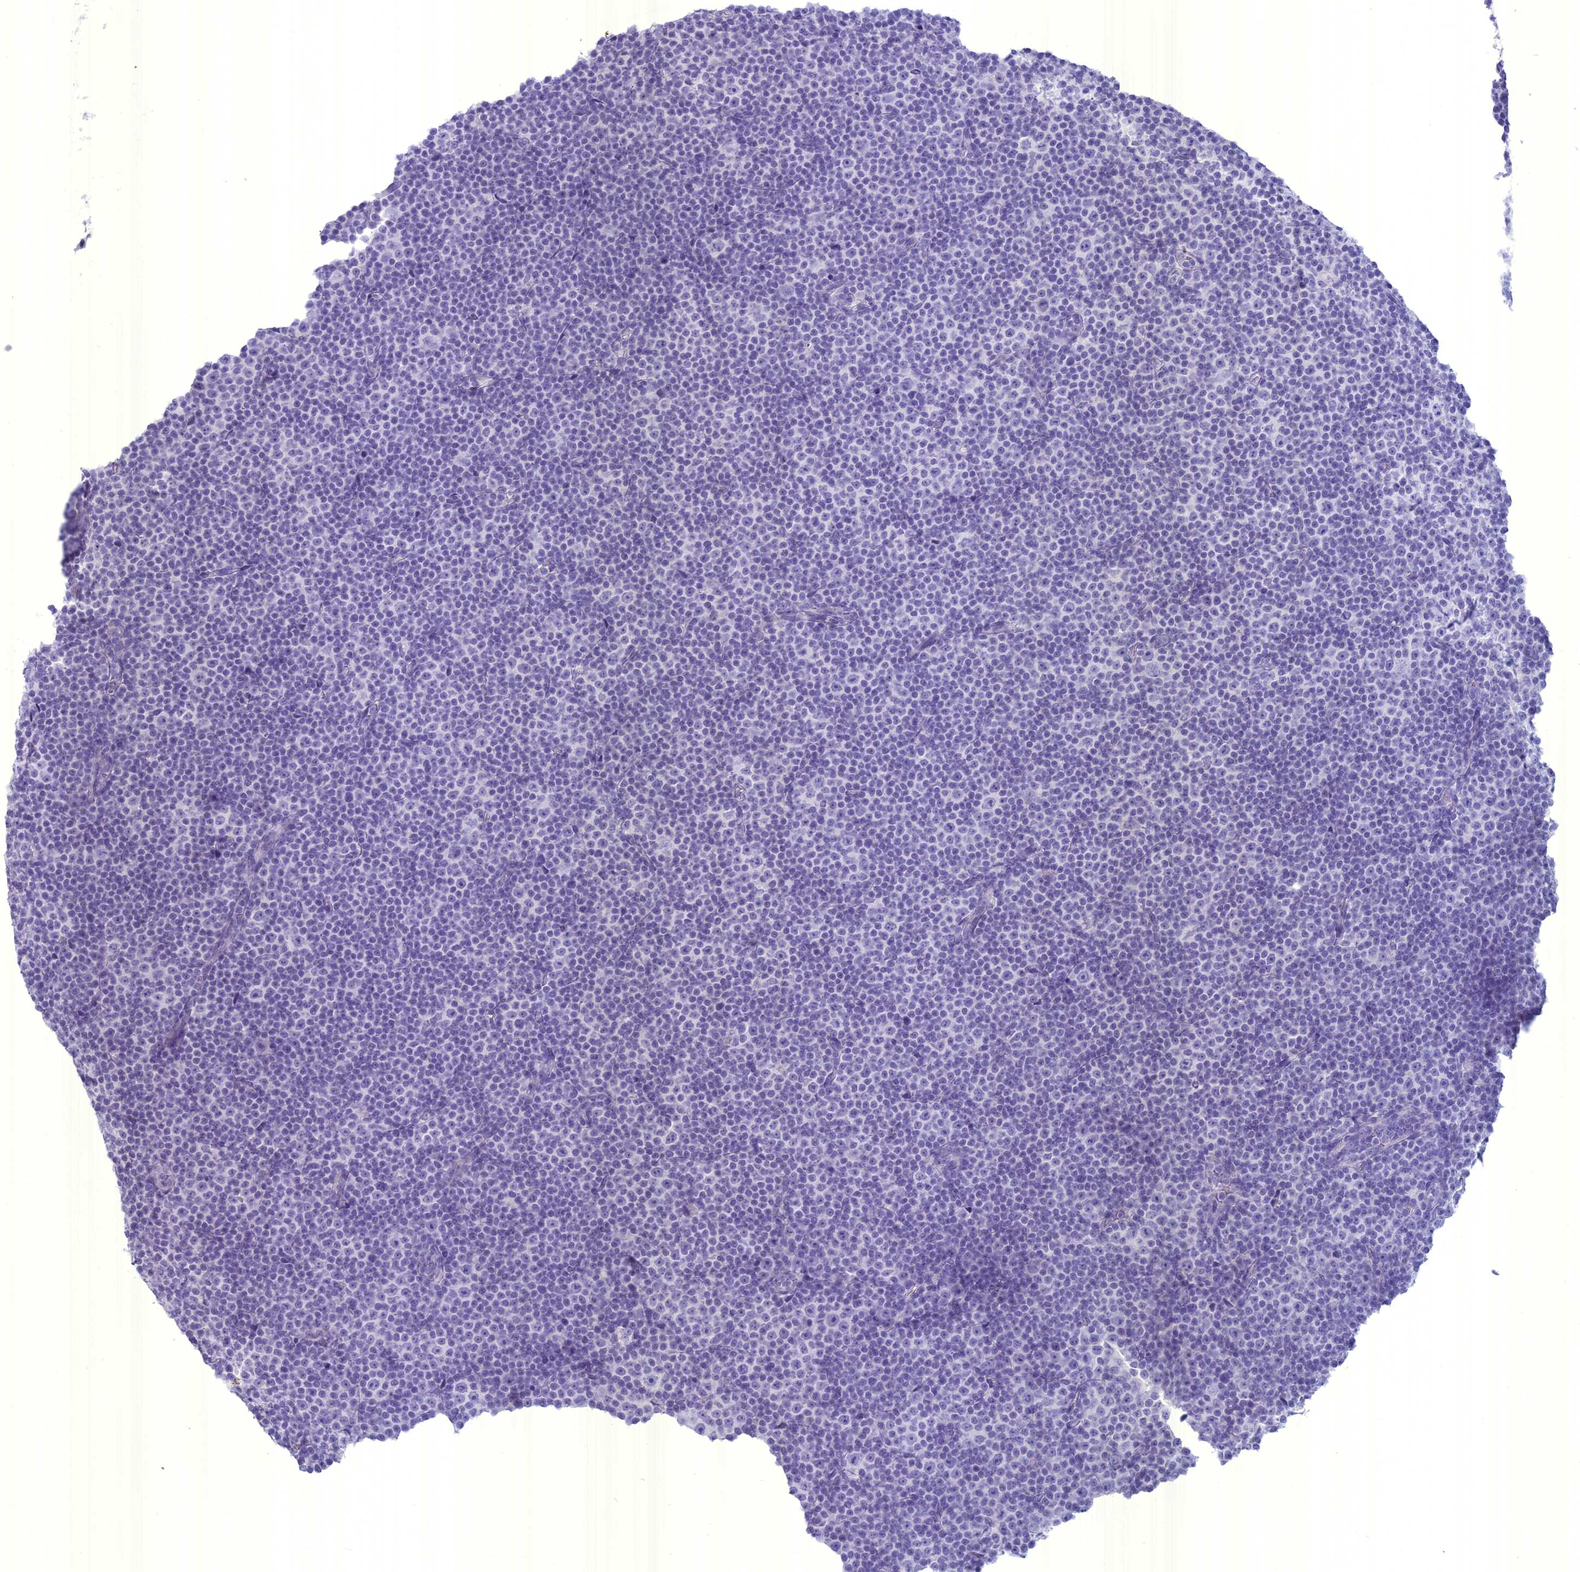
{"staining": {"intensity": "negative", "quantity": "none", "location": "none"}, "tissue": "lymphoma", "cell_type": "Tumor cells", "image_type": "cancer", "snomed": [{"axis": "morphology", "description": "Malignant lymphoma, non-Hodgkin's type, Low grade"}, {"axis": "topography", "description": "Lymph node"}], "caption": "Tumor cells show no significant positivity in low-grade malignant lymphoma, non-Hodgkin's type.", "gene": "UNC80", "patient": {"sex": "female", "age": 67}}